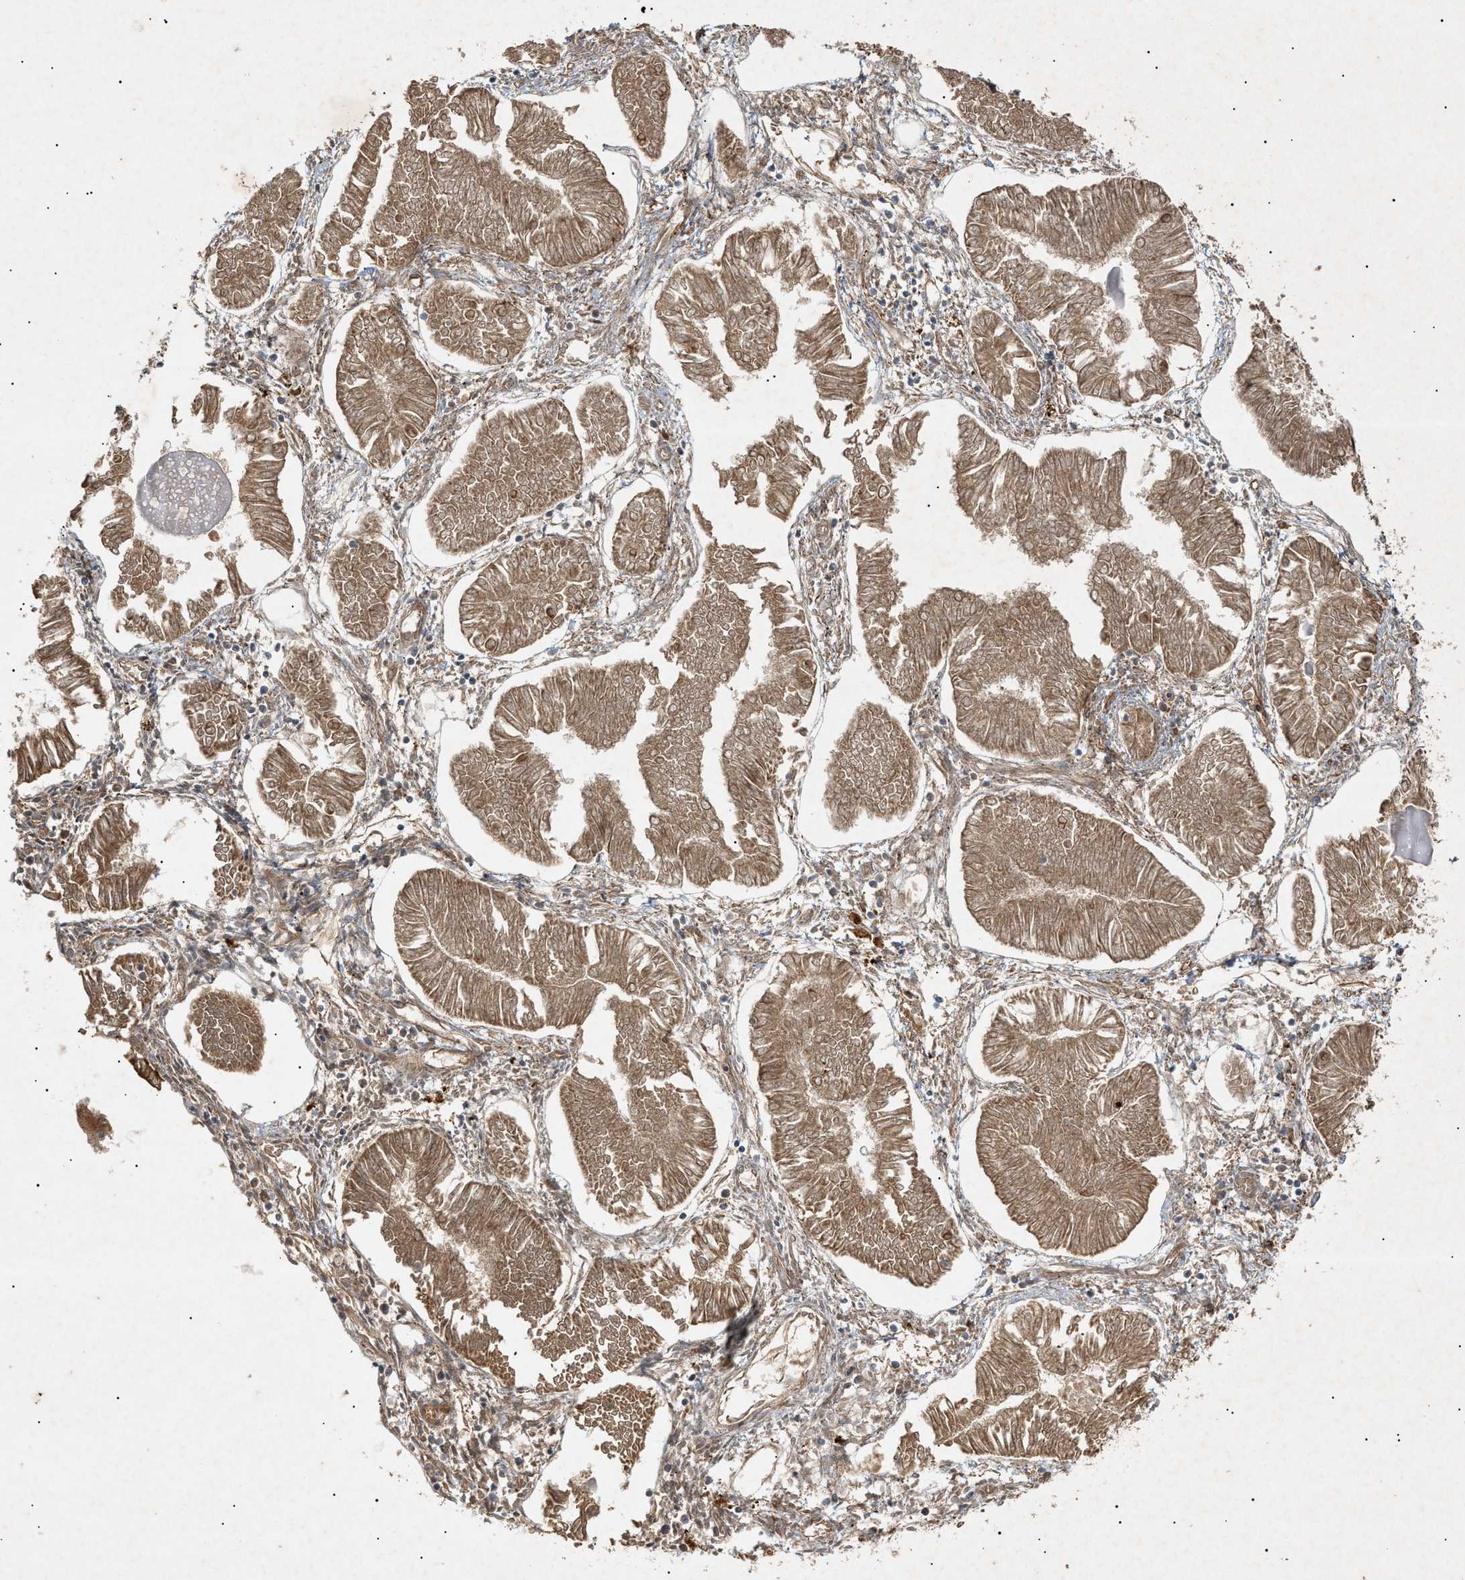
{"staining": {"intensity": "moderate", "quantity": ">75%", "location": "cytoplasmic/membranous"}, "tissue": "endometrial cancer", "cell_type": "Tumor cells", "image_type": "cancer", "snomed": [{"axis": "morphology", "description": "Adenocarcinoma, NOS"}, {"axis": "topography", "description": "Endometrium"}], "caption": "Endometrial adenocarcinoma stained for a protein displays moderate cytoplasmic/membranous positivity in tumor cells.", "gene": "MTCH1", "patient": {"sex": "female", "age": 53}}